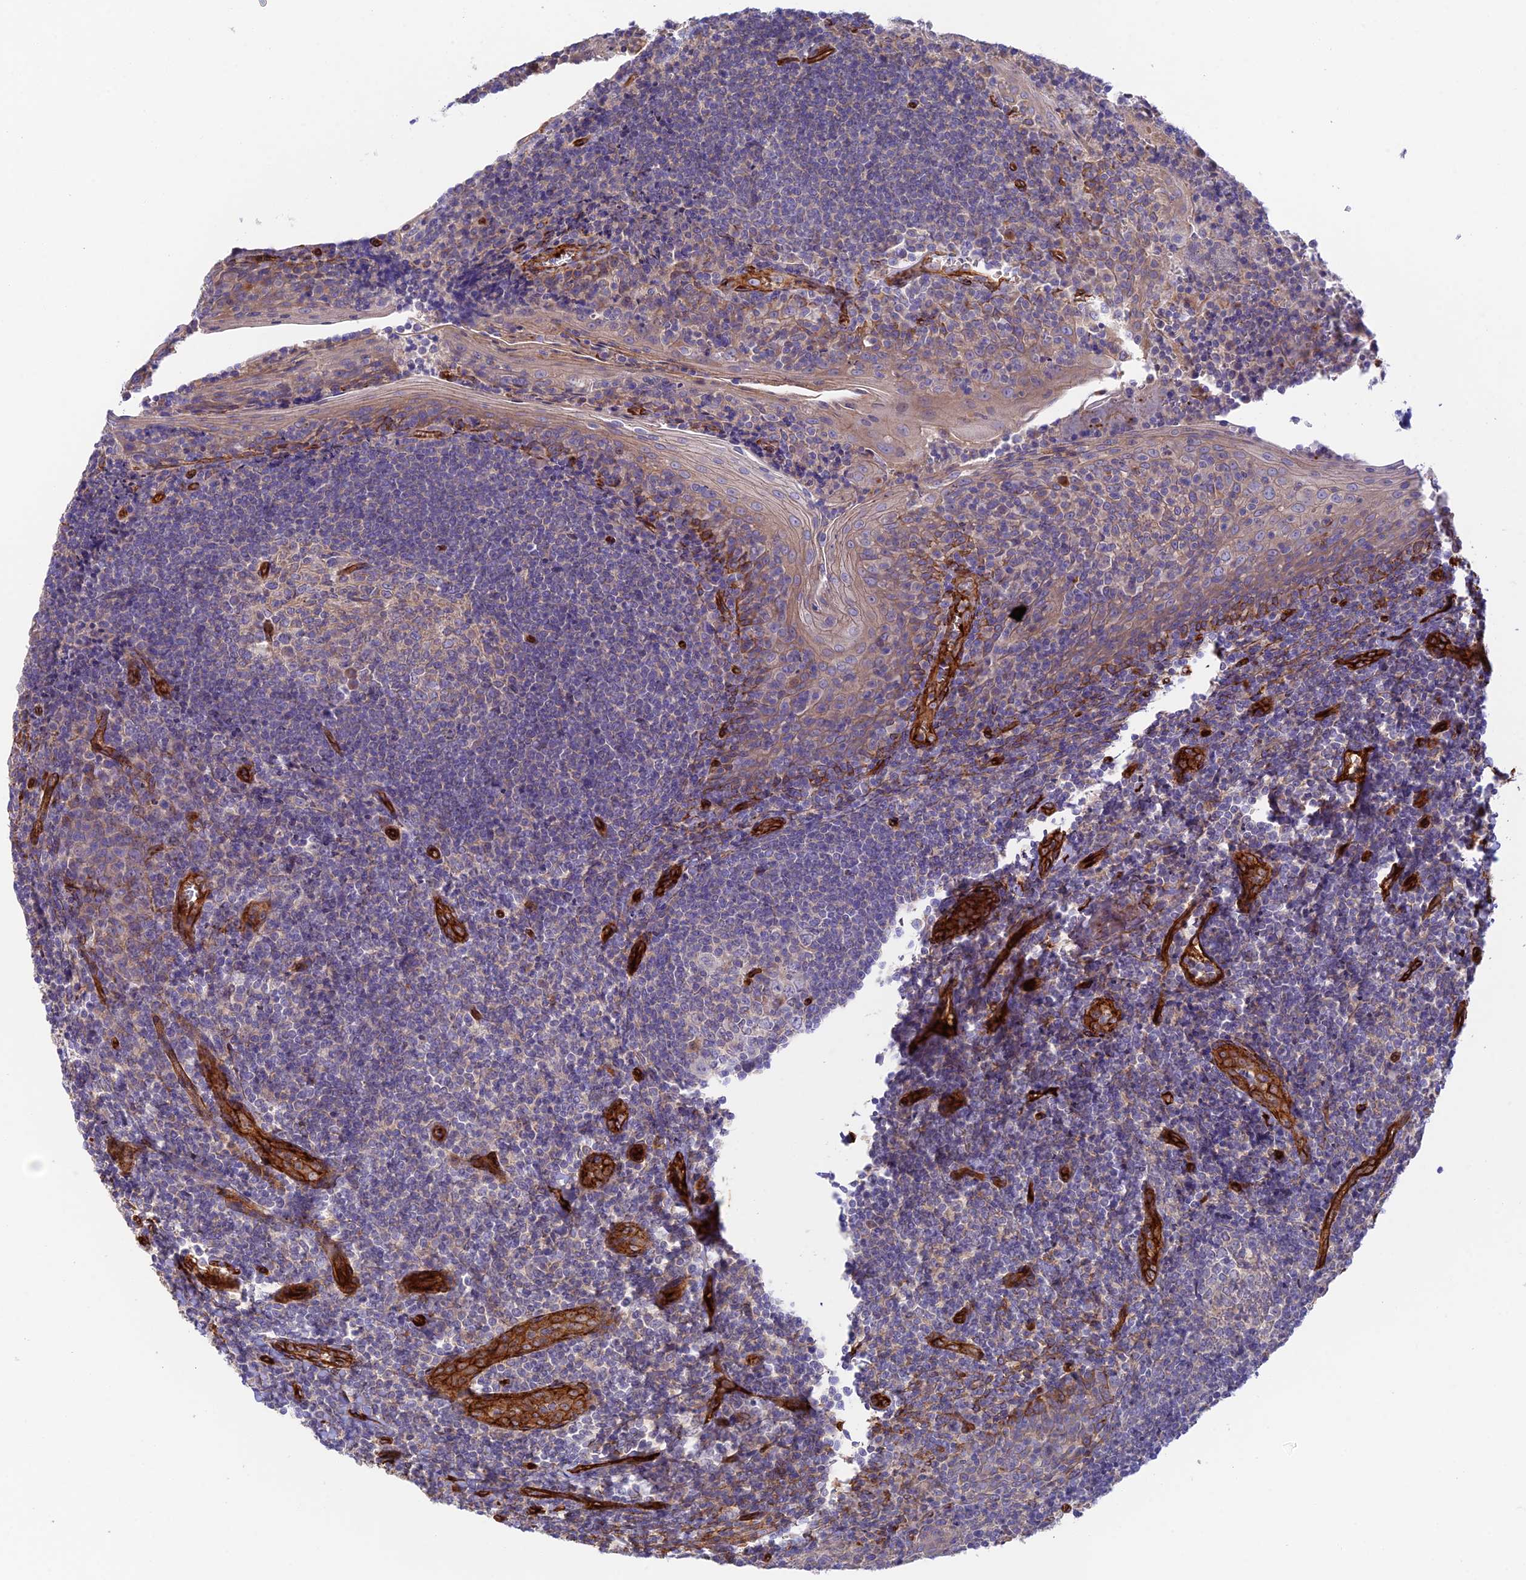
{"staining": {"intensity": "weak", "quantity": "<25%", "location": "cytoplasmic/membranous"}, "tissue": "tonsil", "cell_type": "Germinal center cells", "image_type": "normal", "snomed": [{"axis": "morphology", "description": "Normal tissue, NOS"}, {"axis": "topography", "description": "Tonsil"}], "caption": "This is an IHC image of unremarkable tonsil. There is no positivity in germinal center cells.", "gene": "MYO9A", "patient": {"sex": "male", "age": 27}}